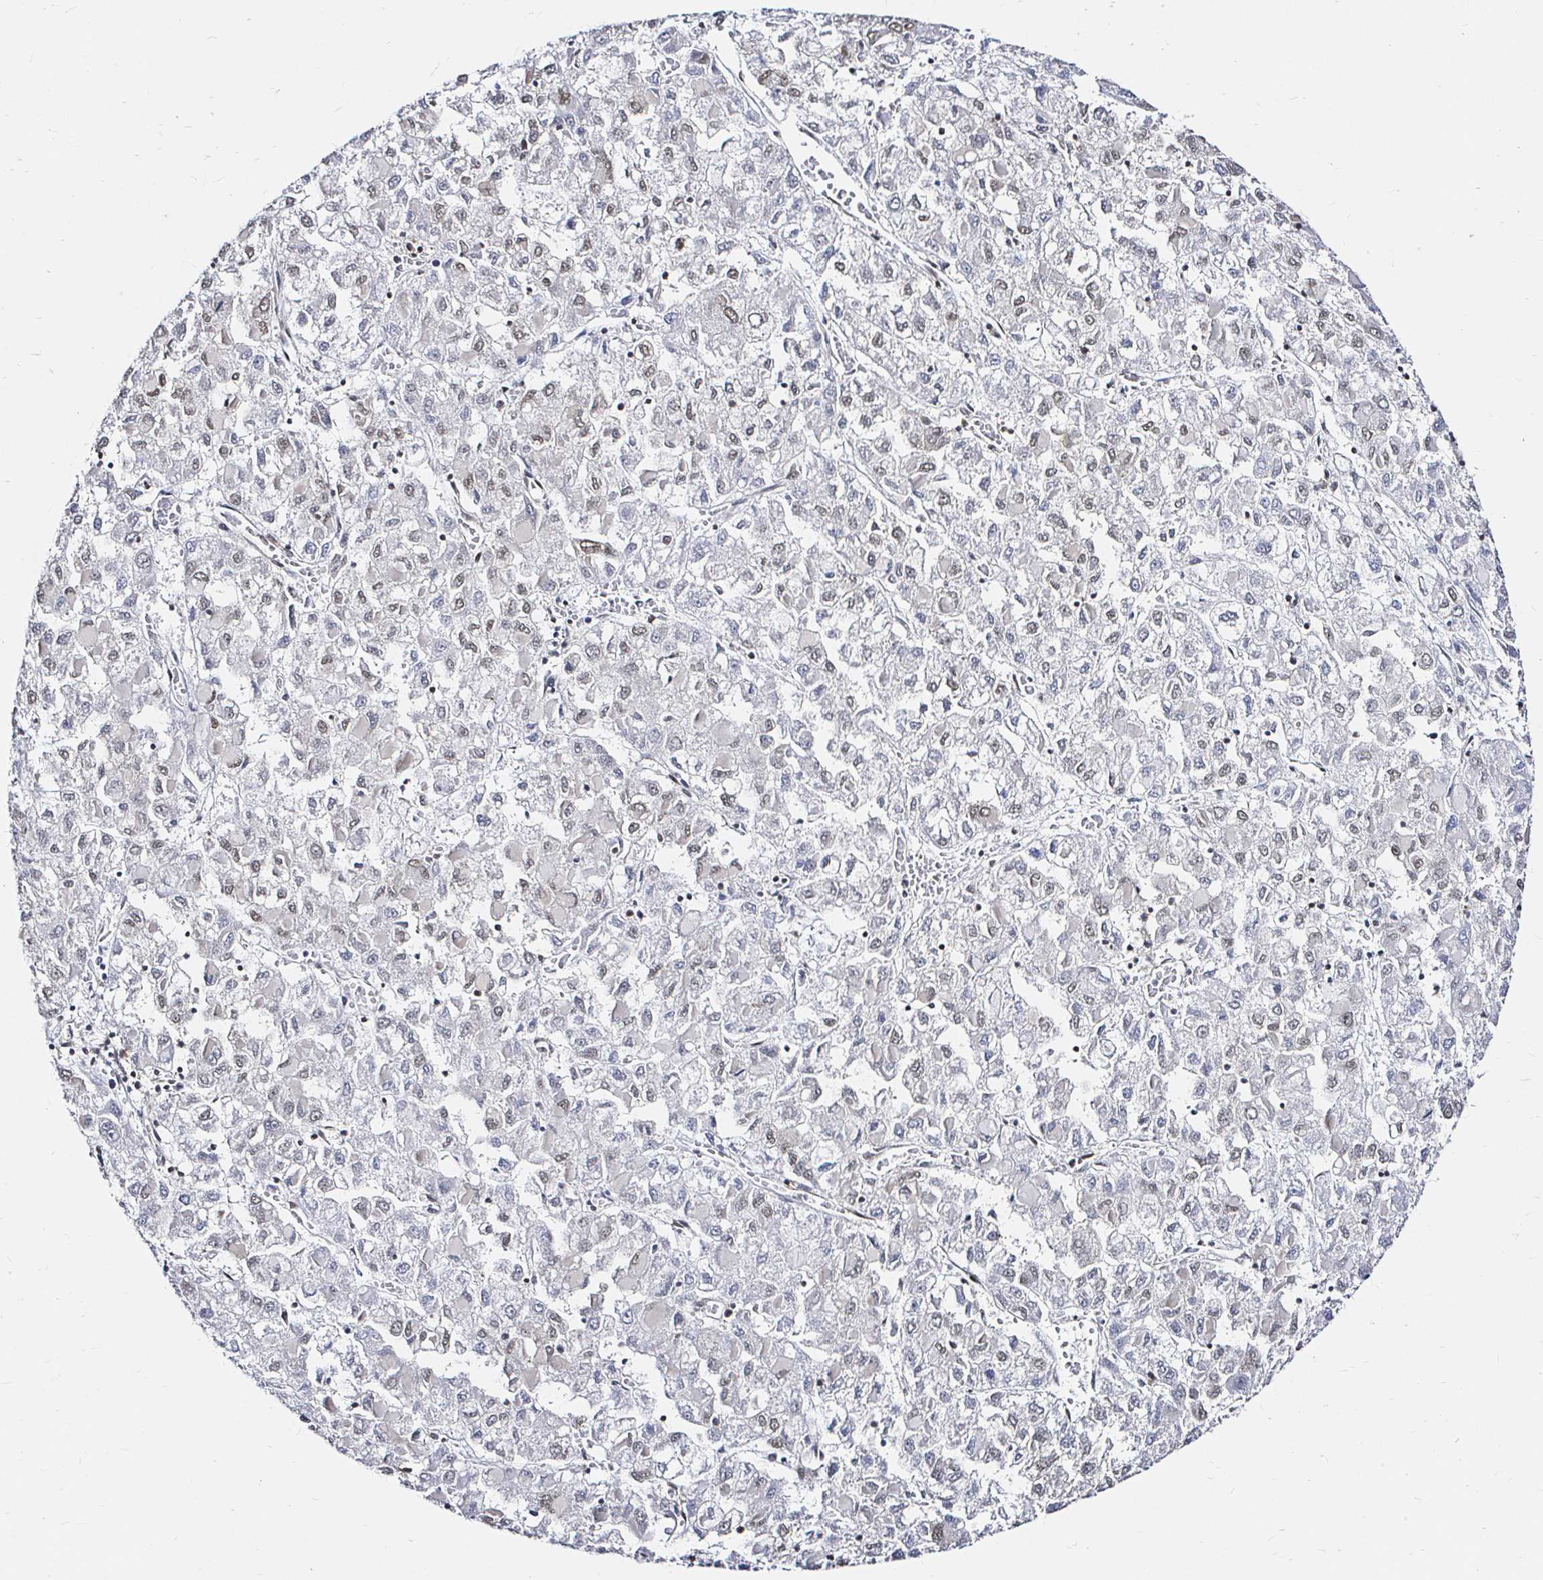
{"staining": {"intensity": "weak", "quantity": "<25%", "location": "nuclear"}, "tissue": "liver cancer", "cell_type": "Tumor cells", "image_type": "cancer", "snomed": [{"axis": "morphology", "description": "Carcinoma, Hepatocellular, NOS"}, {"axis": "topography", "description": "Liver"}], "caption": "A high-resolution micrograph shows immunohistochemistry (IHC) staining of liver cancer, which shows no significant expression in tumor cells.", "gene": "SNRPC", "patient": {"sex": "male", "age": 40}}